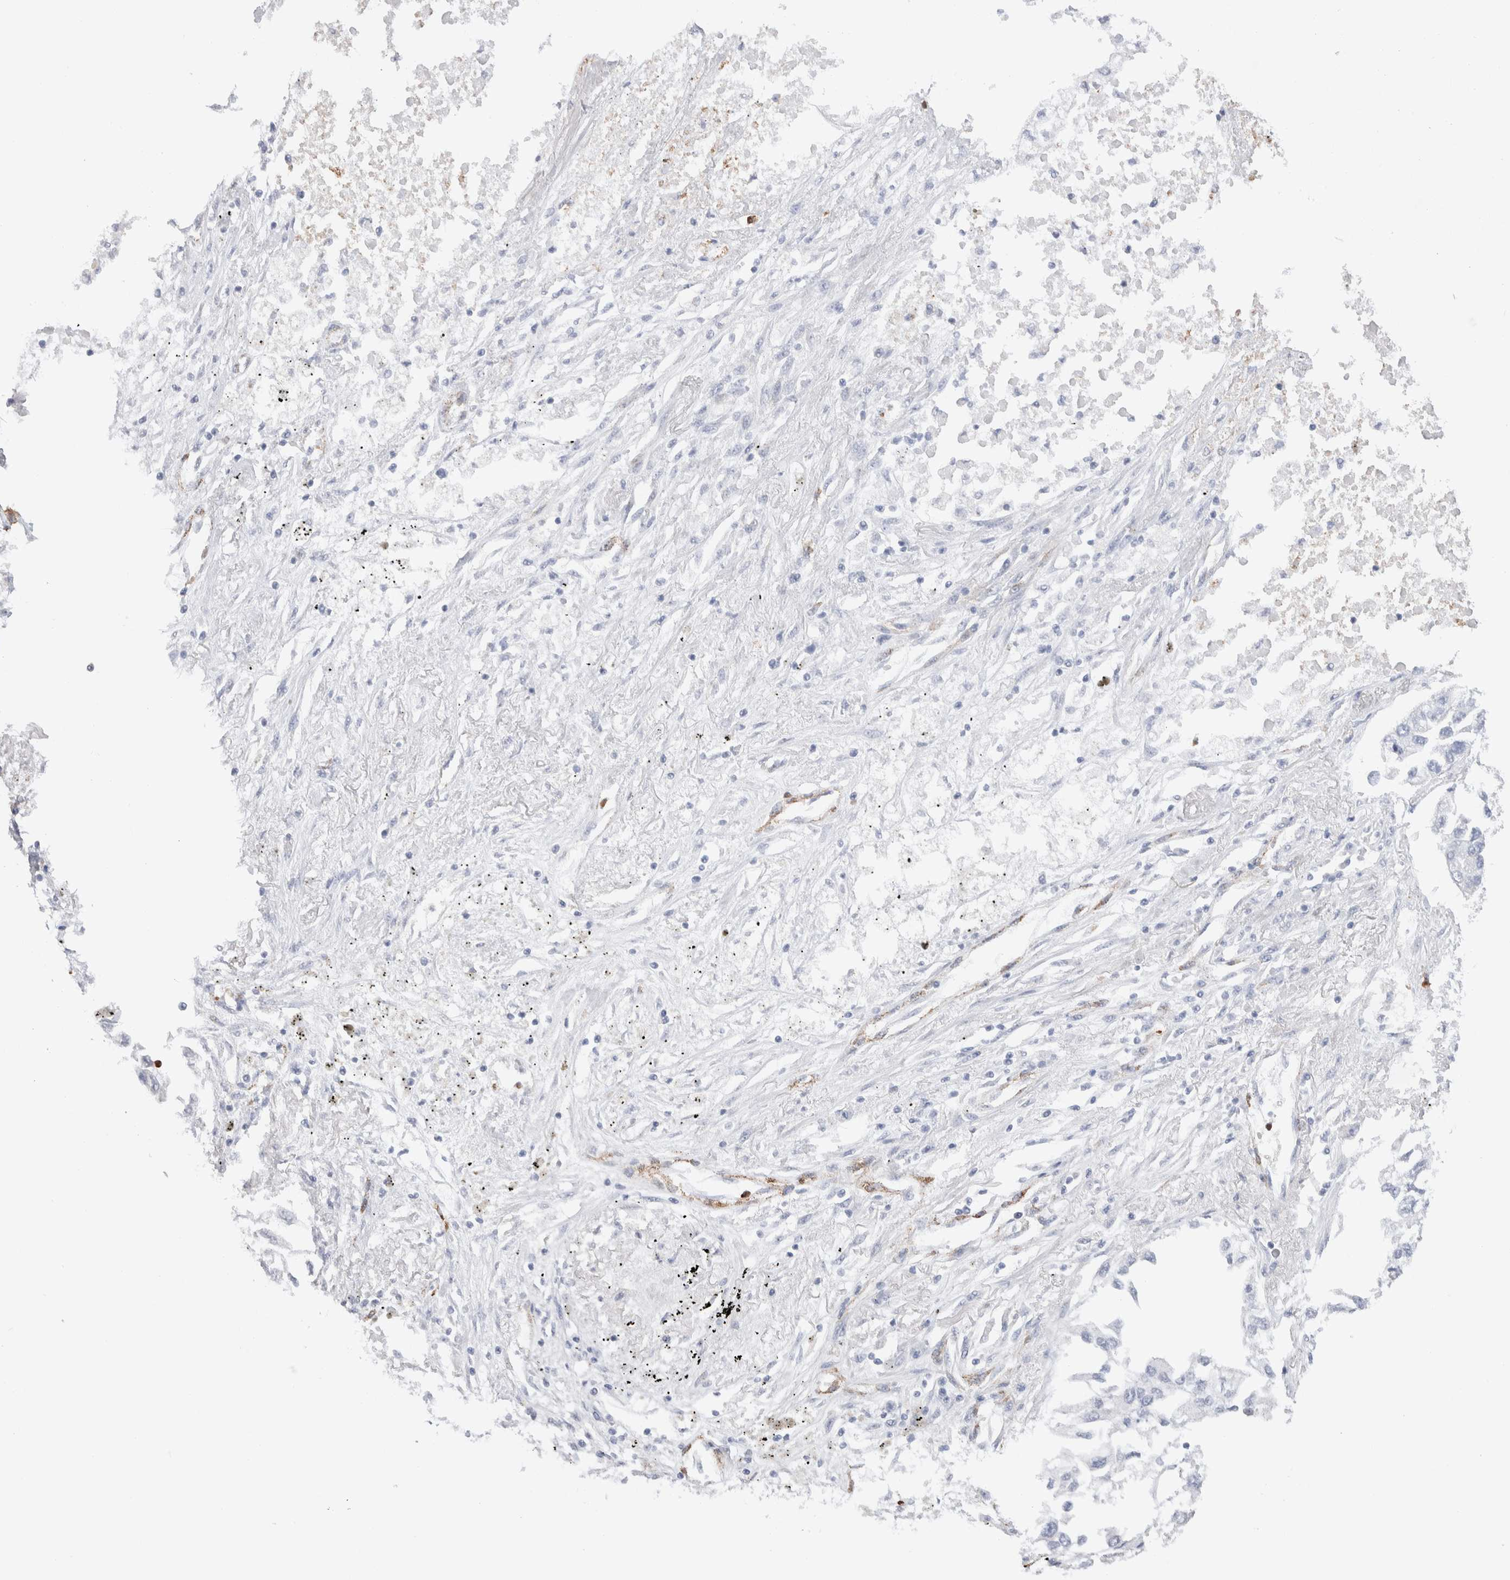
{"staining": {"intensity": "negative", "quantity": "none", "location": "none"}, "tissue": "lung cancer", "cell_type": "Tumor cells", "image_type": "cancer", "snomed": [{"axis": "morphology", "description": "Inflammation, NOS"}, {"axis": "morphology", "description": "Adenocarcinoma, NOS"}, {"axis": "topography", "description": "Lung"}], "caption": "This is a photomicrograph of IHC staining of lung cancer (adenocarcinoma), which shows no staining in tumor cells.", "gene": "SEPTIN4", "patient": {"sex": "male", "age": 63}}